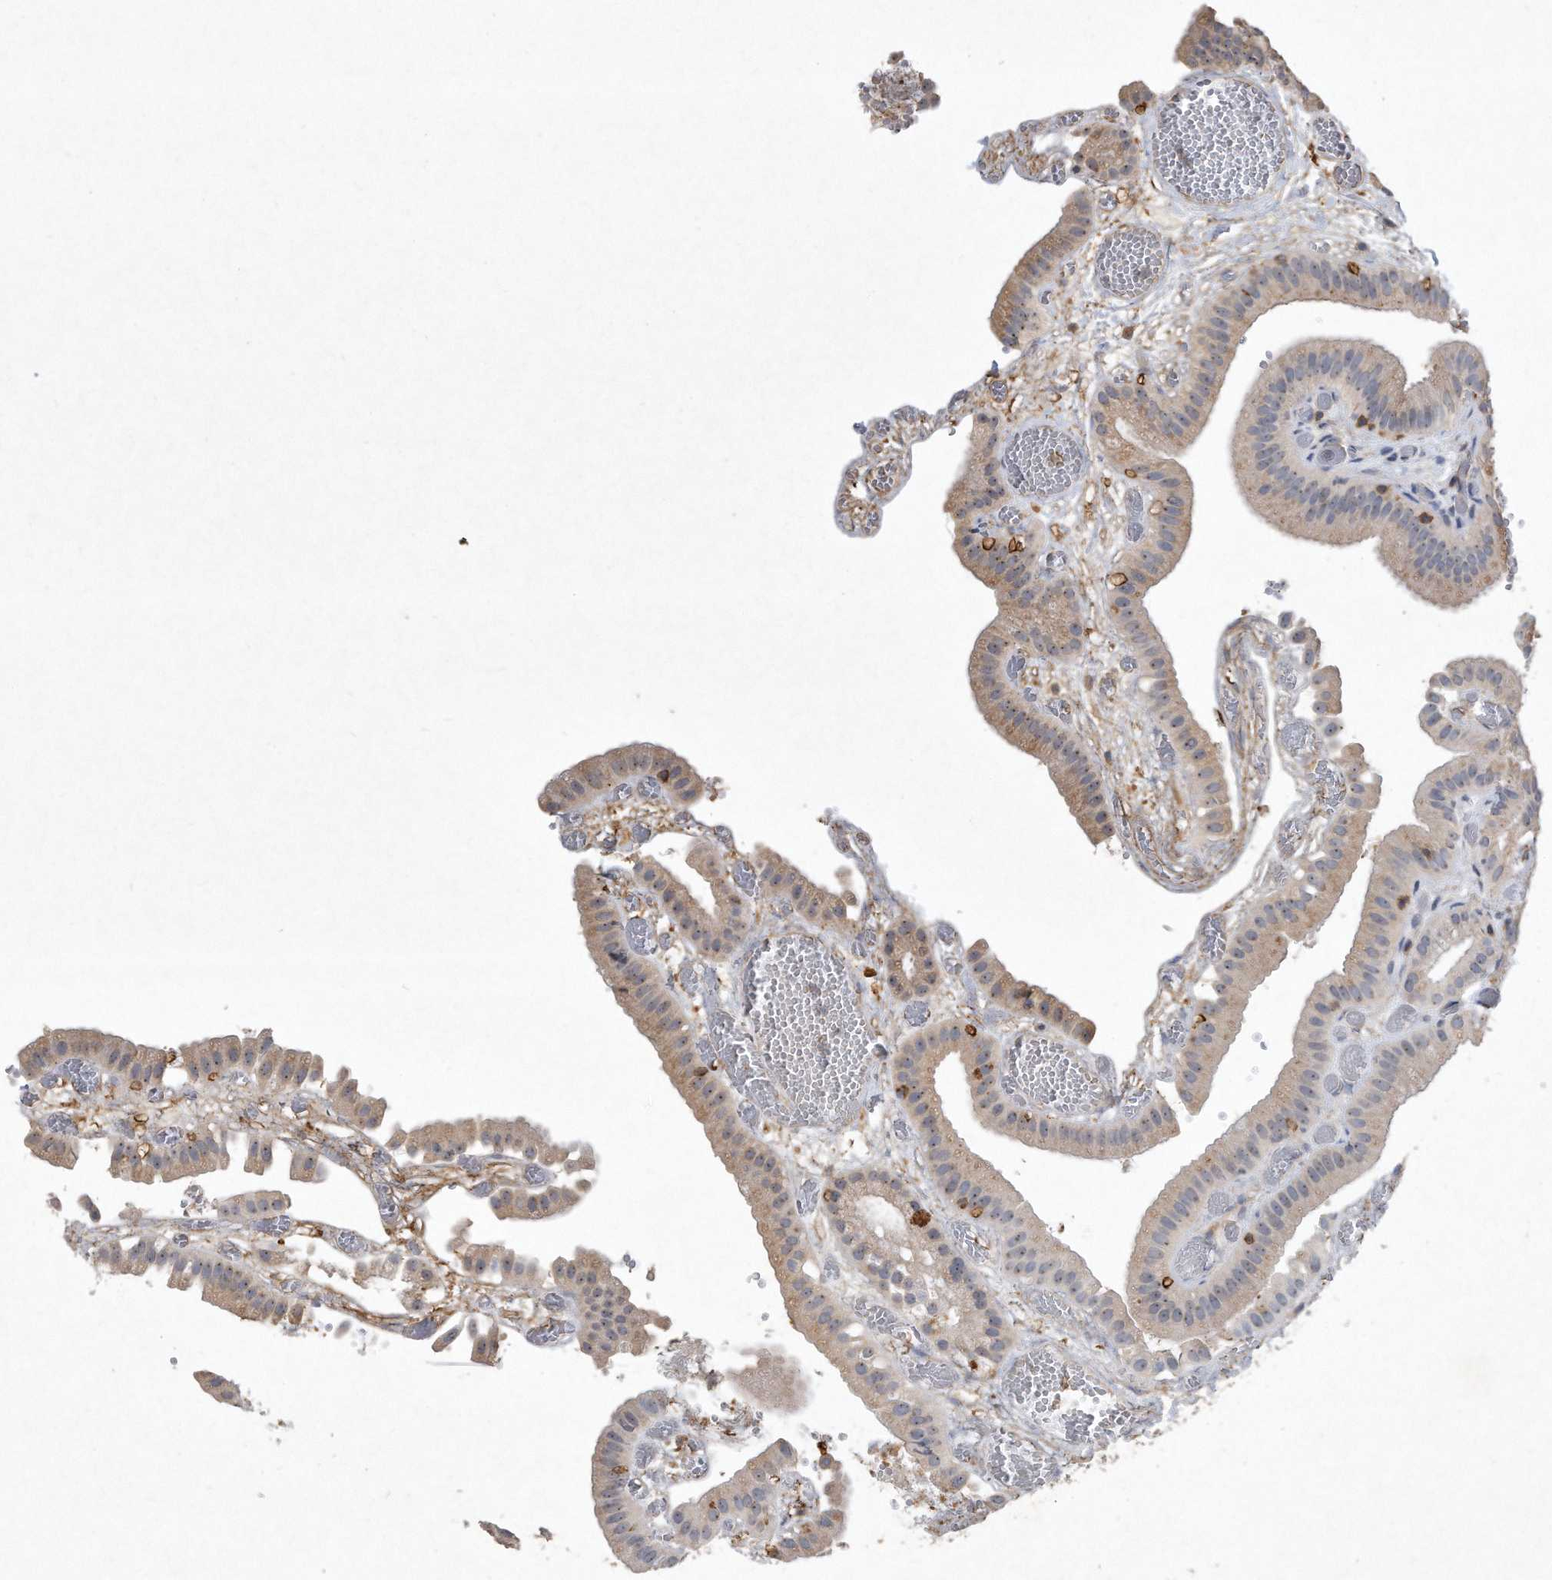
{"staining": {"intensity": "weak", "quantity": "<25%", "location": "cytoplasmic/membranous,nuclear"}, "tissue": "gallbladder", "cell_type": "Glandular cells", "image_type": "normal", "snomed": [{"axis": "morphology", "description": "Normal tissue, NOS"}, {"axis": "topography", "description": "Gallbladder"}], "caption": "High power microscopy image of an IHC photomicrograph of benign gallbladder, revealing no significant staining in glandular cells.", "gene": "PGBD2", "patient": {"sex": "female", "age": 64}}